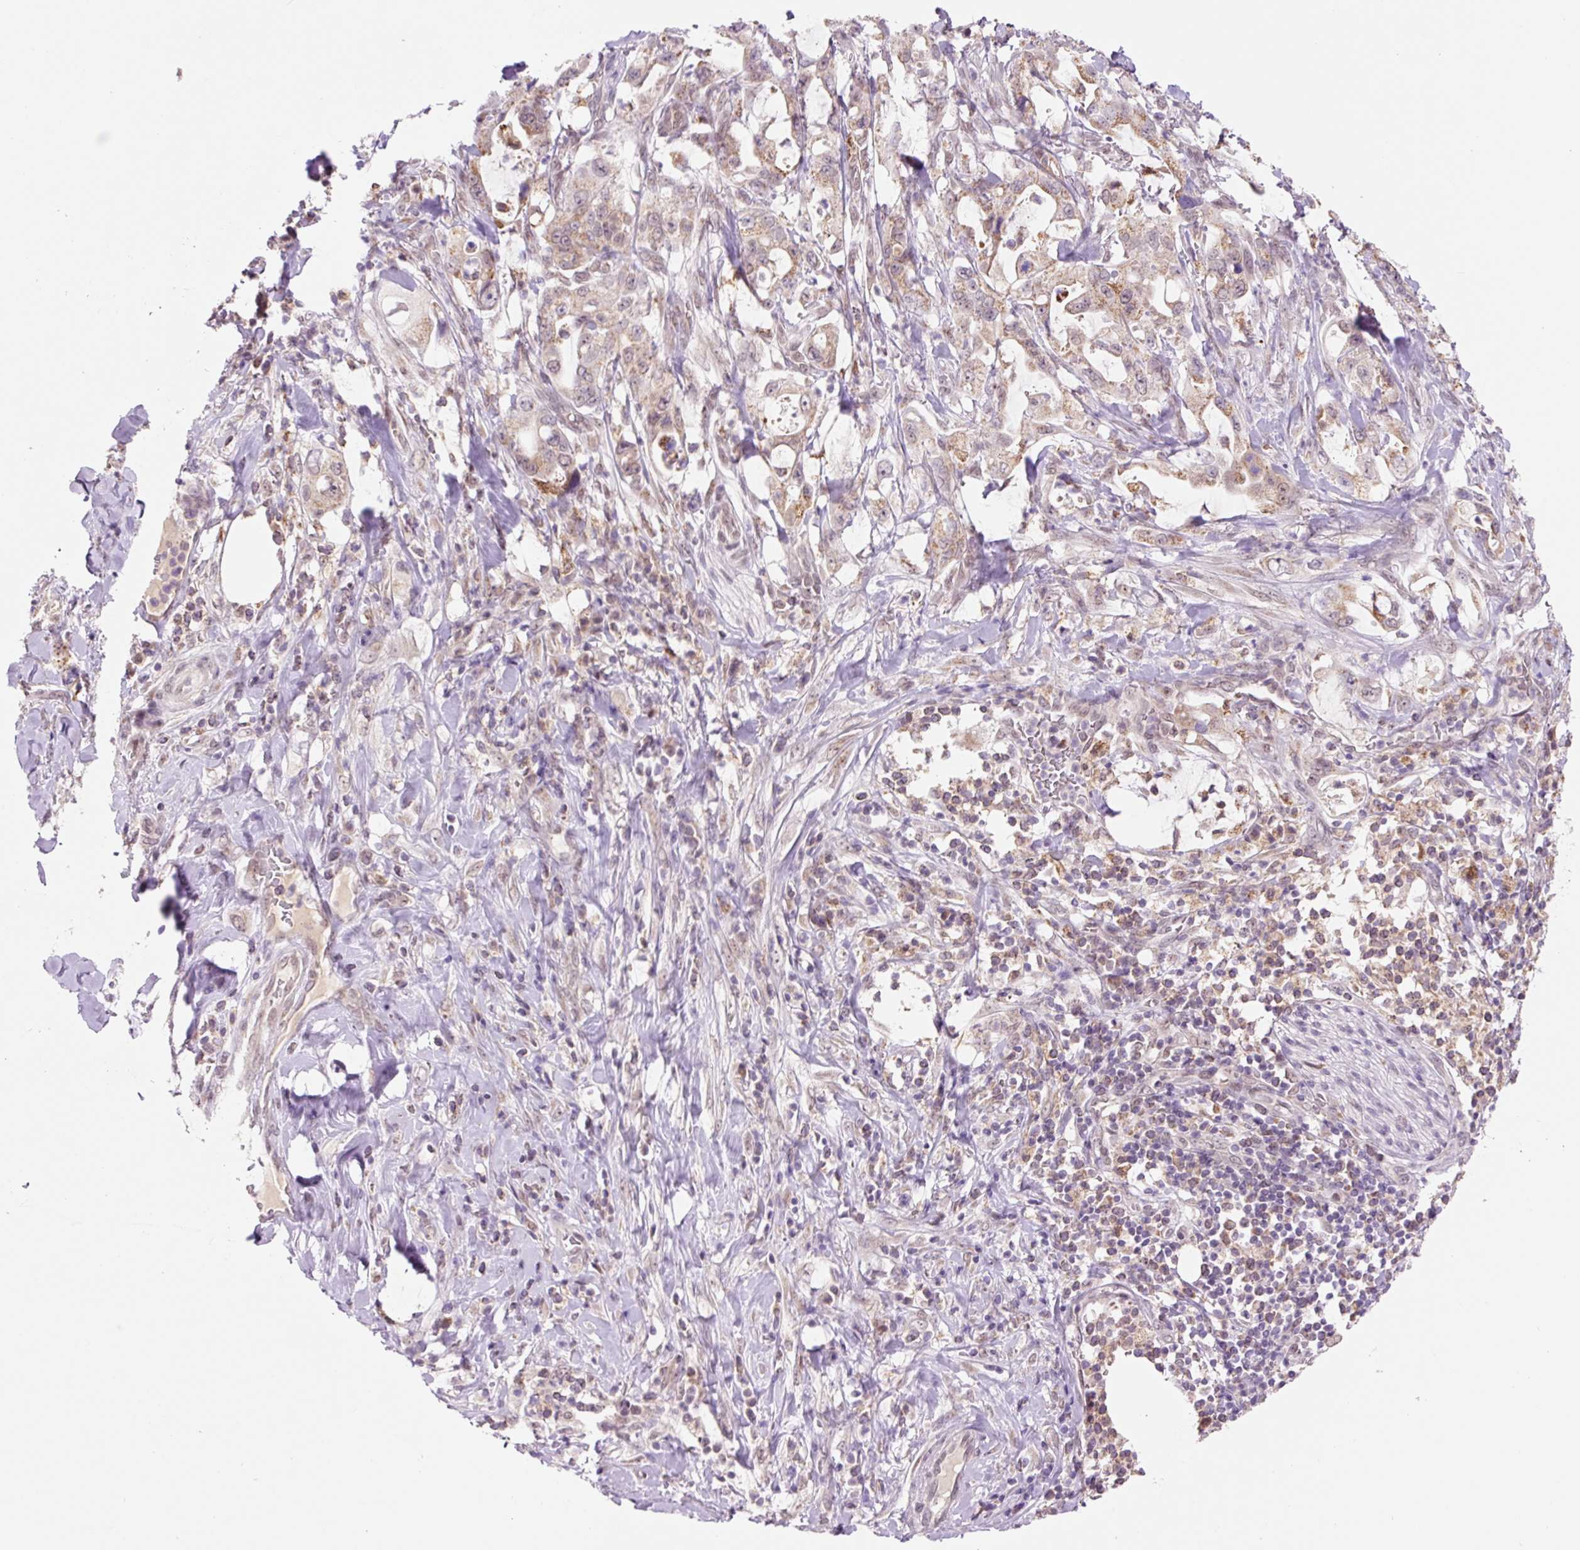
{"staining": {"intensity": "weak", "quantity": "<25%", "location": "cytoplasmic/membranous,nuclear"}, "tissue": "pancreatic cancer", "cell_type": "Tumor cells", "image_type": "cancer", "snomed": [{"axis": "morphology", "description": "Adenocarcinoma, NOS"}, {"axis": "topography", "description": "Pancreas"}], "caption": "This image is of pancreatic cancer stained with IHC to label a protein in brown with the nuclei are counter-stained blue. There is no positivity in tumor cells.", "gene": "PCK2", "patient": {"sex": "female", "age": 61}}